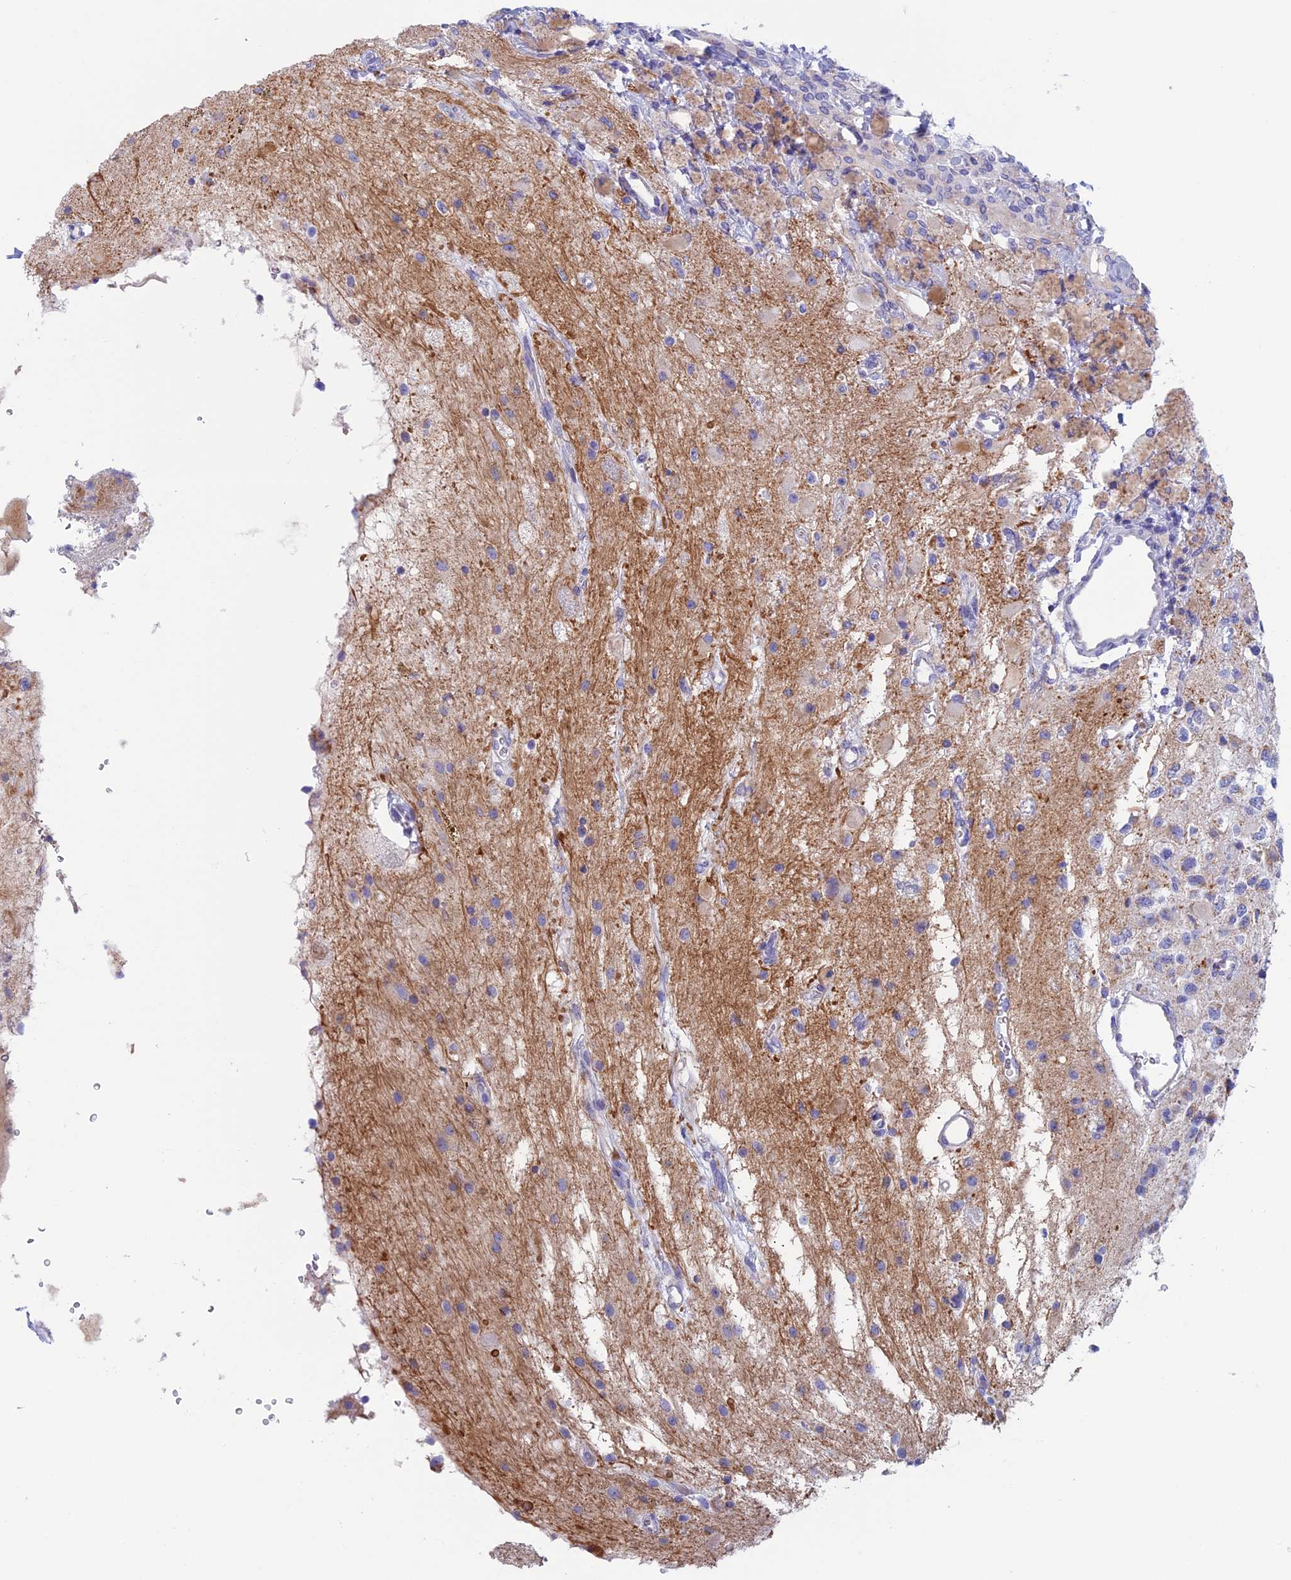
{"staining": {"intensity": "negative", "quantity": "none", "location": "none"}, "tissue": "glioma", "cell_type": "Tumor cells", "image_type": "cancer", "snomed": [{"axis": "morphology", "description": "Glioma, malignant, High grade"}, {"axis": "topography", "description": "Brain"}], "caption": "Protein analysis of glioma demonstrates no significant expression in tumor cells. (IHC, brightfield microscopy, high magnification).", "gene": "NDUFB9", "patient": {"sex": "male", "age": 34}}